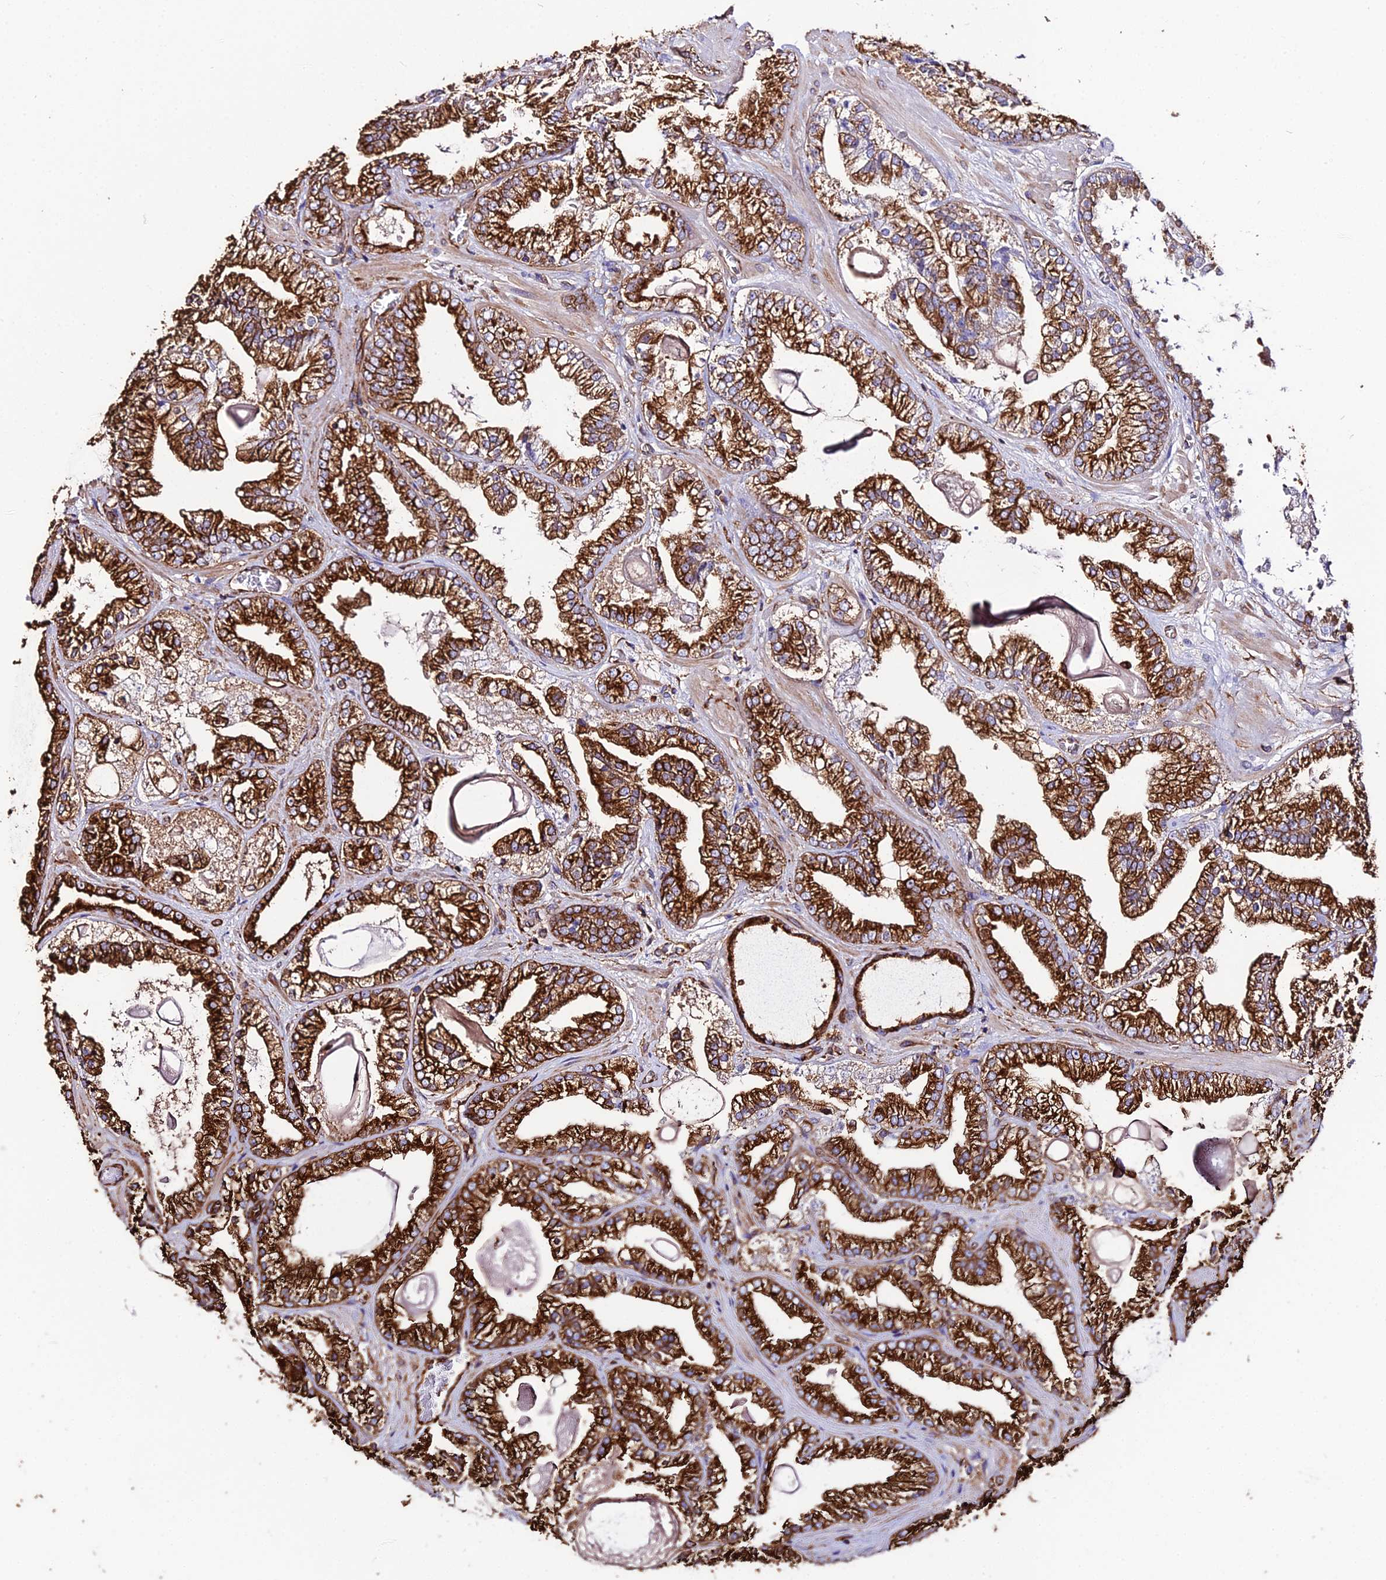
{"staining": {"intensity": "strong", "quantity": ">75%", "location": "cytoplasmic/membranous"}, "tissue": "prostate cancer", "cell_type": "Tumor cells", "image_type": "cancer", "snomed": [{"axis": "morphology", "description": "Adenocarcinoma, Low grade"}, {"axis": "topography", "description": "Prostate"}], "caption": "A photomicrograph showing strong cytoplasmic/membranous expression in approximately >75% of tumor cells in prostate cancer (adenocarcinoma (low-grade)), as visualized by brown immunohistochemical staining.", "gene": "TUBA3D", "patient": {"sex": "male", "age": 57}}